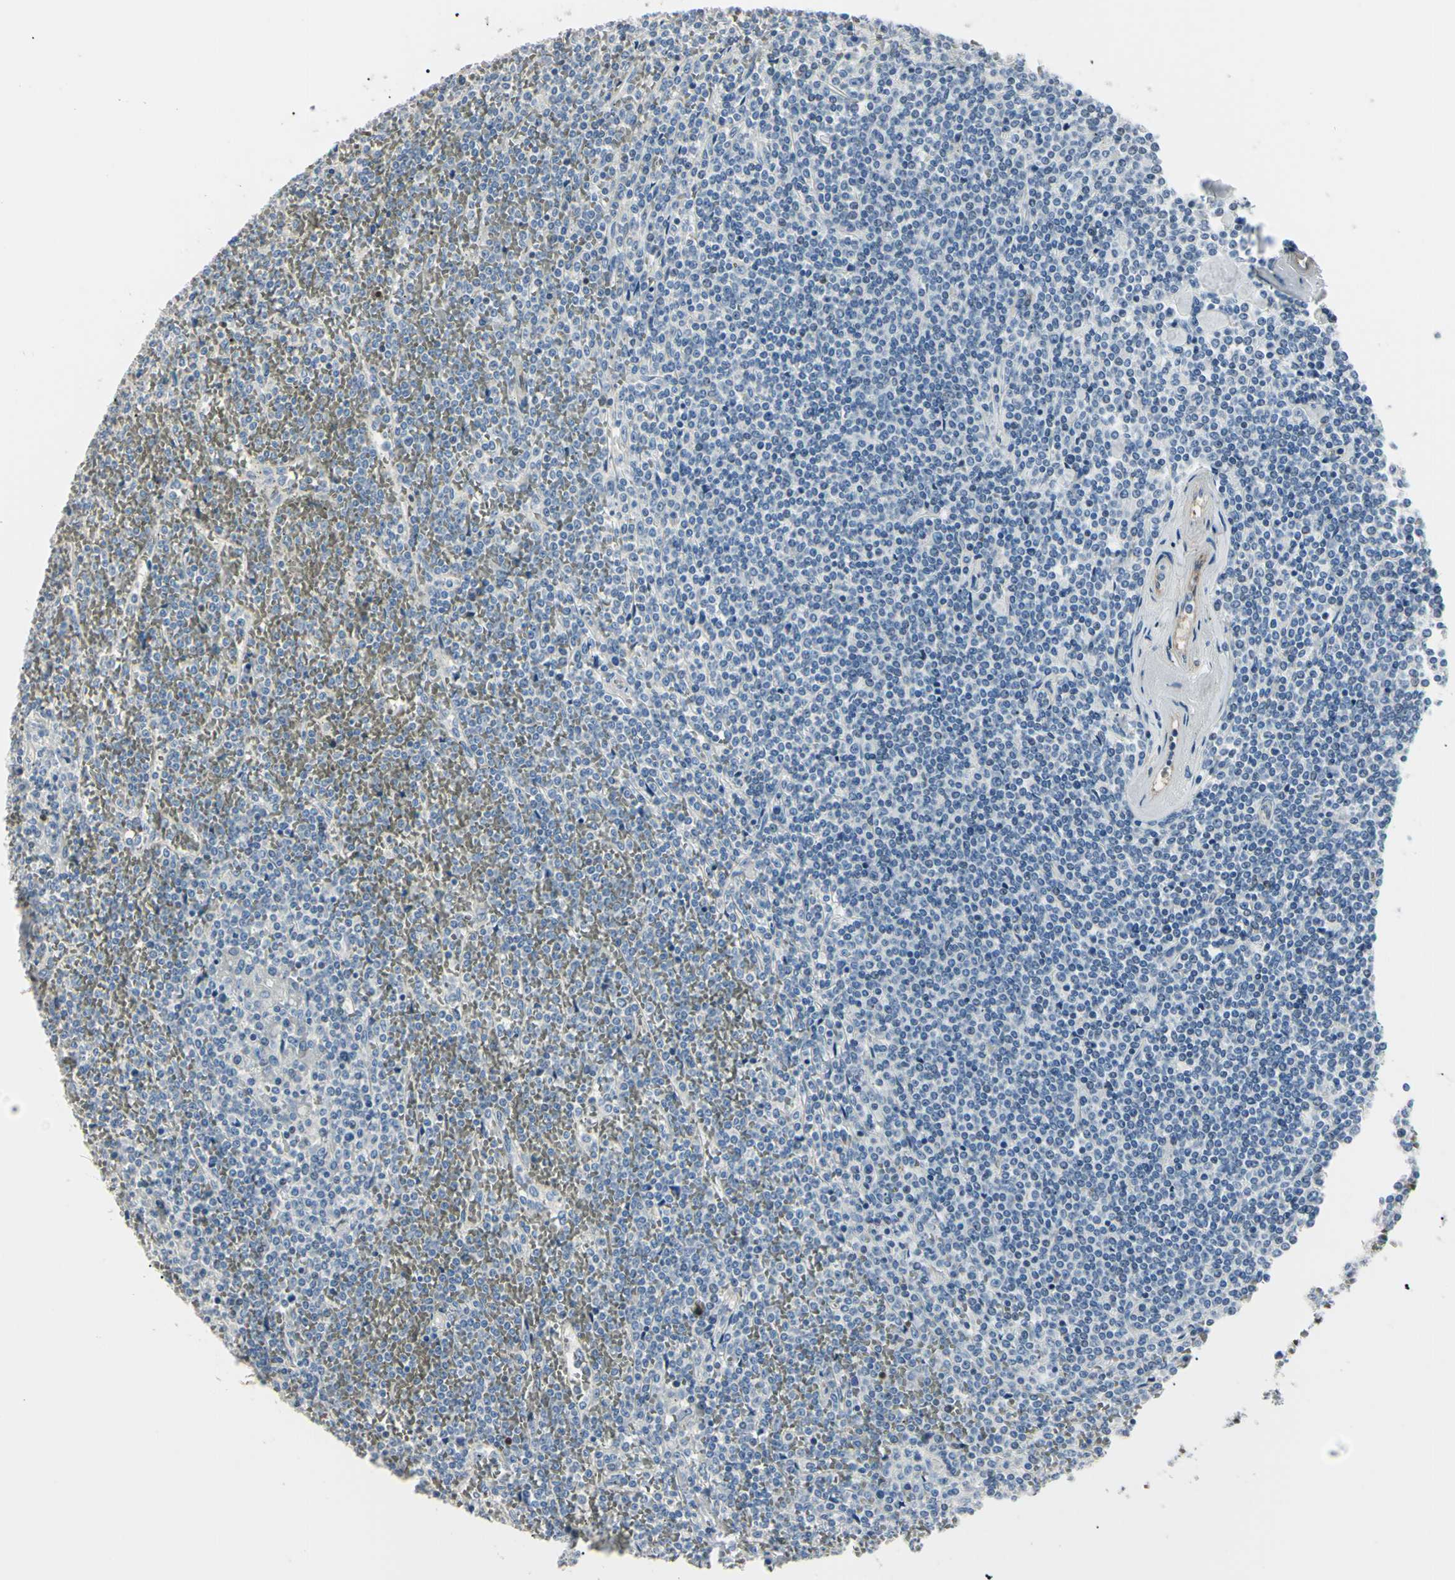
{"staining": {"intensity": "negative", "quantity": "none", "location": "none"}, "tissue": "lymphoma", "cell_type": "Tumor cells", "image_type": "cancer", "snomed": [{"axis": "morphology", "description": "Malignant lymphoma, non-Hodgkin's type, Low grade"}, {"axis": "topography", "description": "Spleen"}], "caption": "Tumor cells show no significant staining in lymphoma.", "gene": "AKR1C3", "patient": {"sex": "female", "age": 19}}